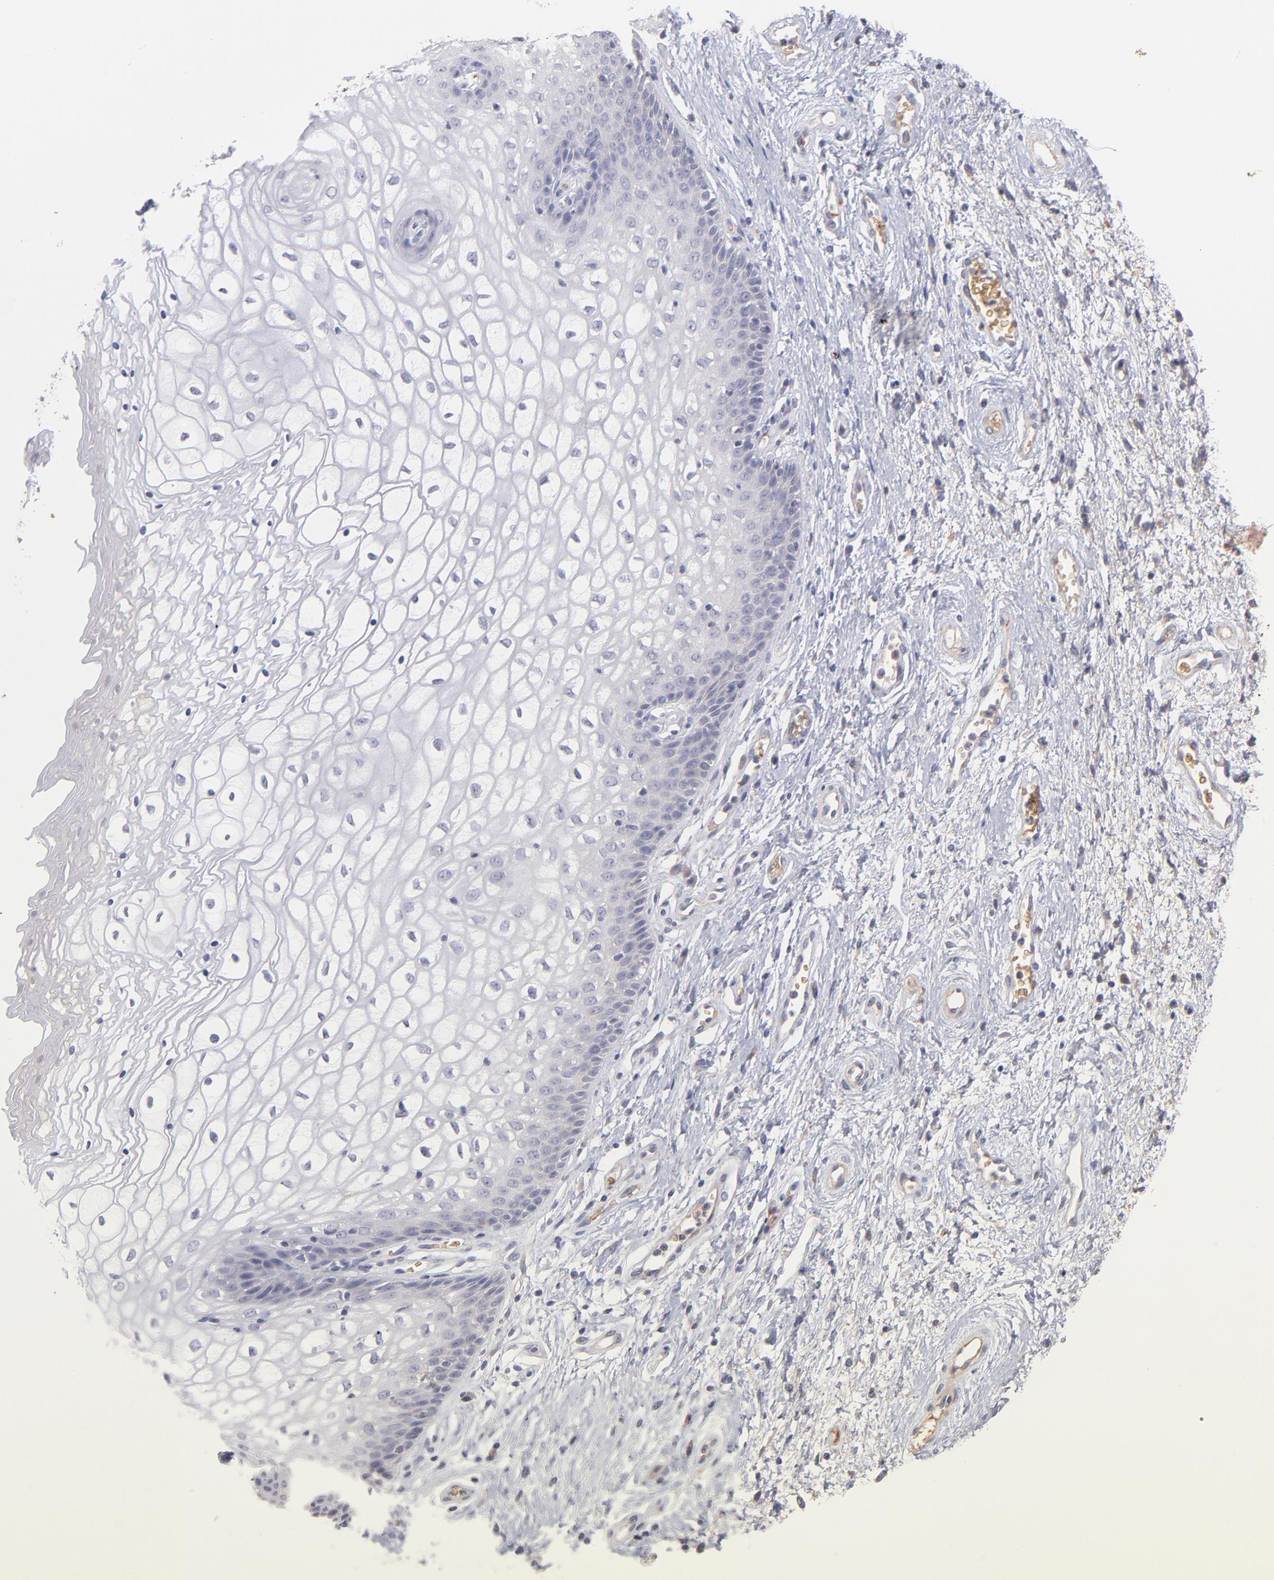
{"staining": {"intensity": "negative", "quantity": "none", "location": "none"}, "tissue": "vagina", "cell_type": "Squamous epithelial cells", "image_type": "normal", "snomed": [{"axis": "morphology", "description": "Normal tissue, NOS"}, {"axis": "topography", "description": "Vagina"}], "caption": "The immunohistochemistry histopathology image has no significant staining in squamous epithelial cells of vagina.", "gene": "F13B", "patient": {"sex": "female", "age": 34}}